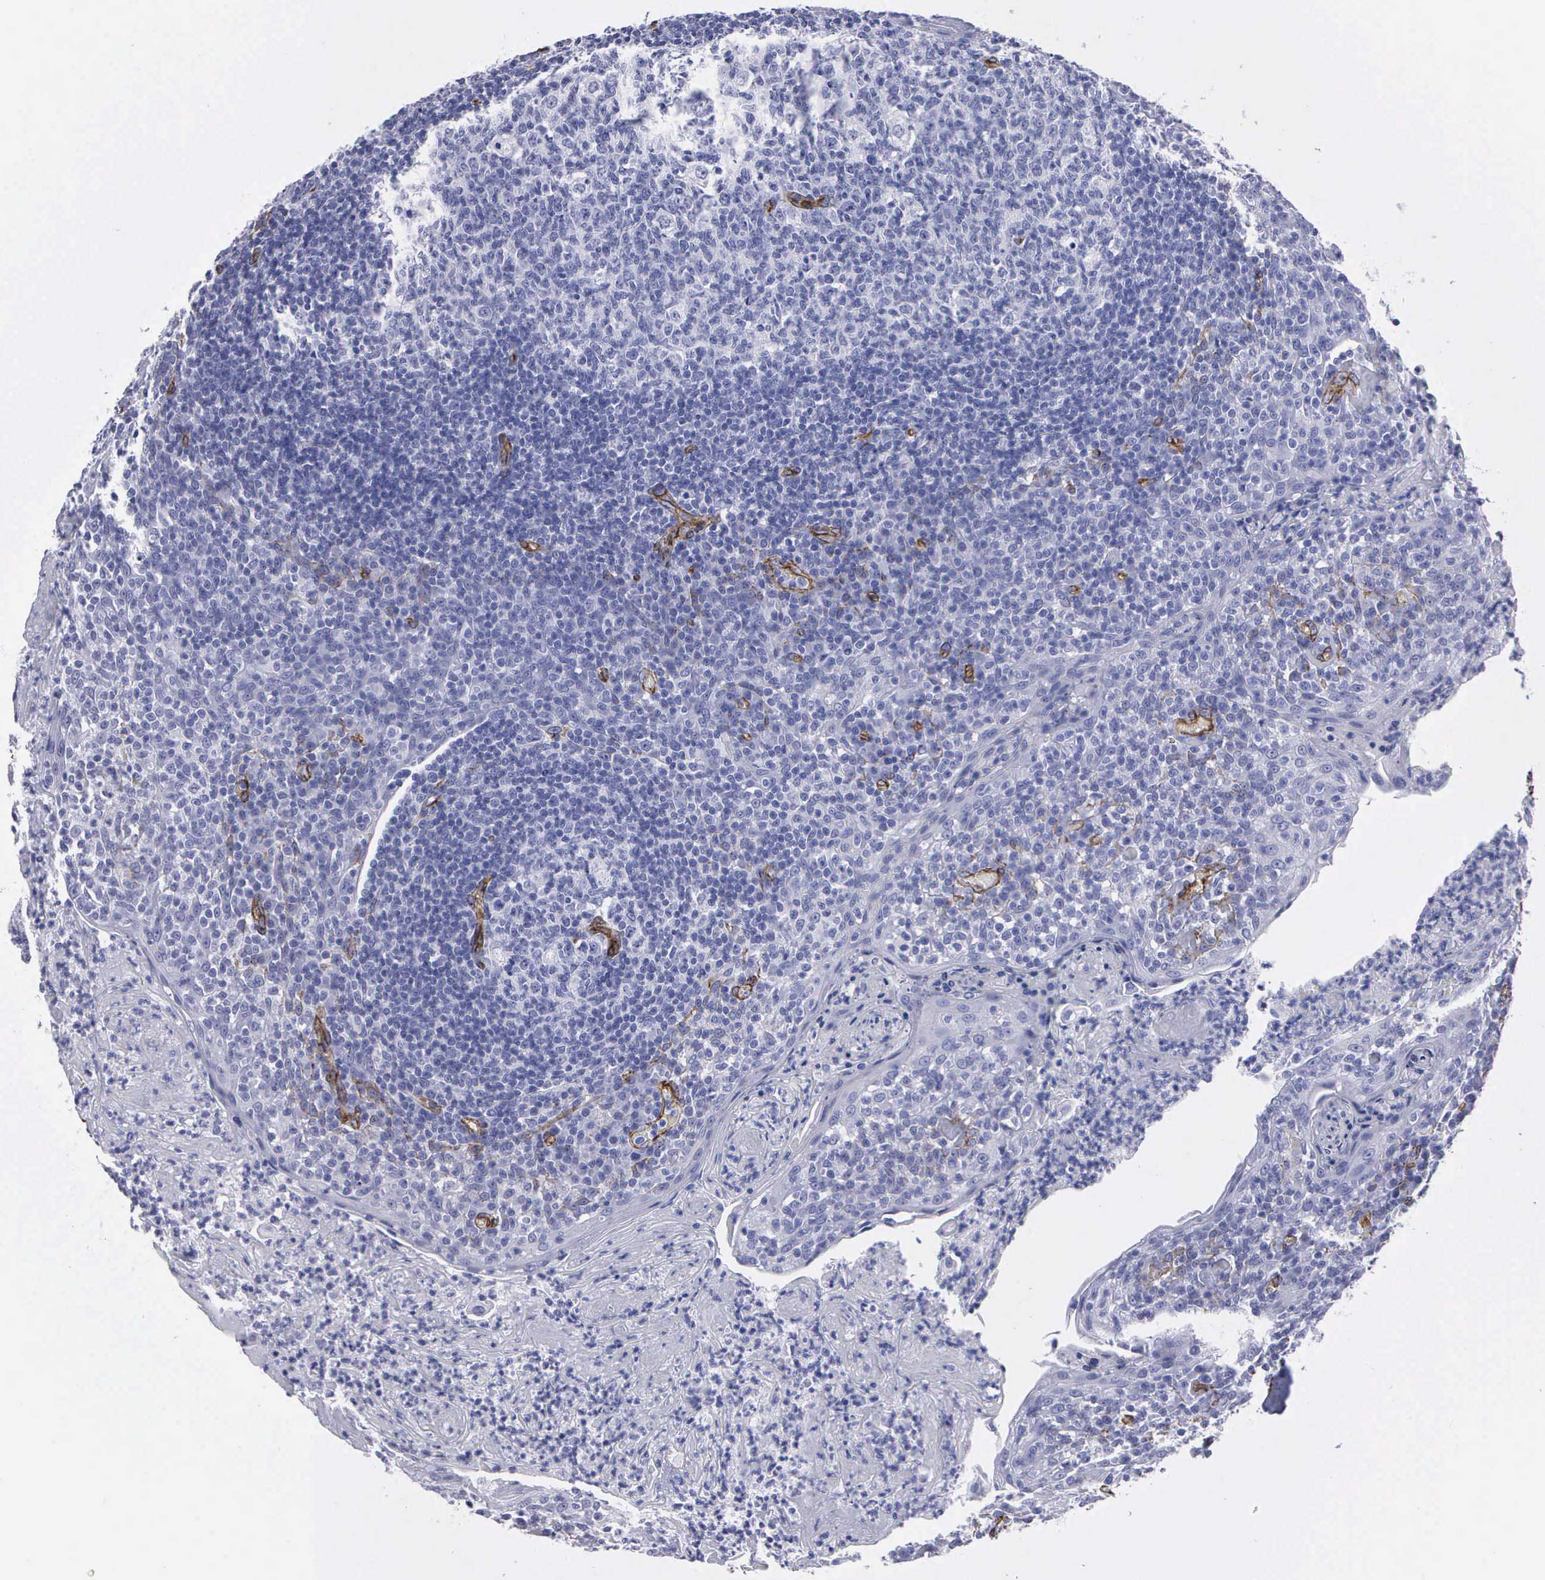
{"staining": {"intensity": "negative", "quantity": "none", "location": "none"}, "tissue": "tonsil", "cell_type": "Germinal center cells", "image_type": "normal", "snomed": [{"axis": "morphology", "description": "Normal tissue, NOS"}, {"axis": "topography", "description": "Tonsil"}], "caption": "An image of human tonsil is negative for staining in germinal center cells. (DAB (3,3'-diaminobenzidine) immunohistochemistry visualized using brightfield microscopy, high magnification).", "gene": "MAGEB10", "patient": {"sex": "male", "age": 6}}